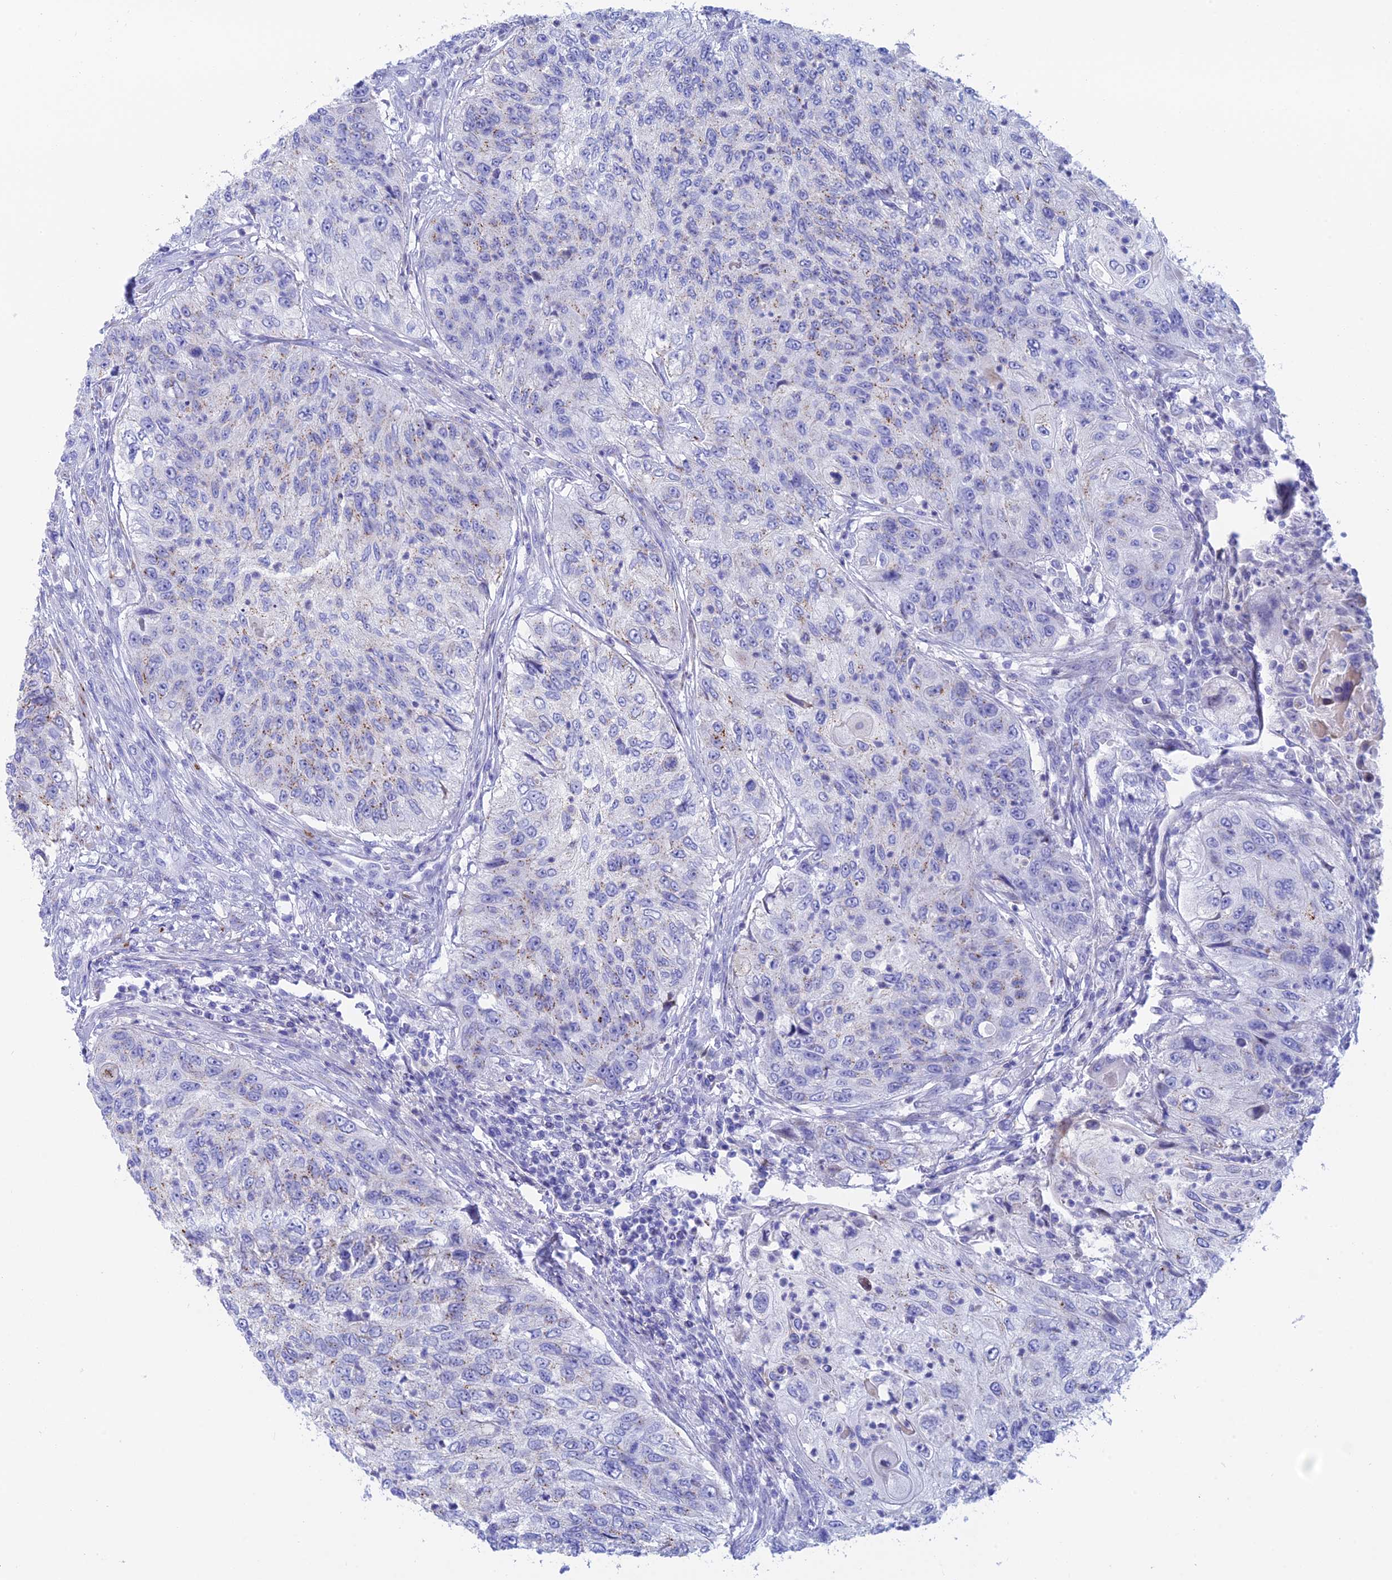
{"staining": {"intensity": "moderate", "quantity": "<25%", "location": "cytoplasmic/membranous"}, "tissue": "urothelial cancer", "cell_type": "Tumor cells", "image_type": "cancer", "snomed": [{"axis": "morphology", "description": "Urothelial carcinoma, High grade"}, {"axis": "topography", "description": "Urinary bladder"}], "caption": "Moderate cytoplasmic/membranous staining for a protein is present in approximately <25% of tumor cells of urothelial cancer using immunohistochemistry (IHC).", "gene": "ERICH4", "patient": {"sex": "female", "age": 60}}